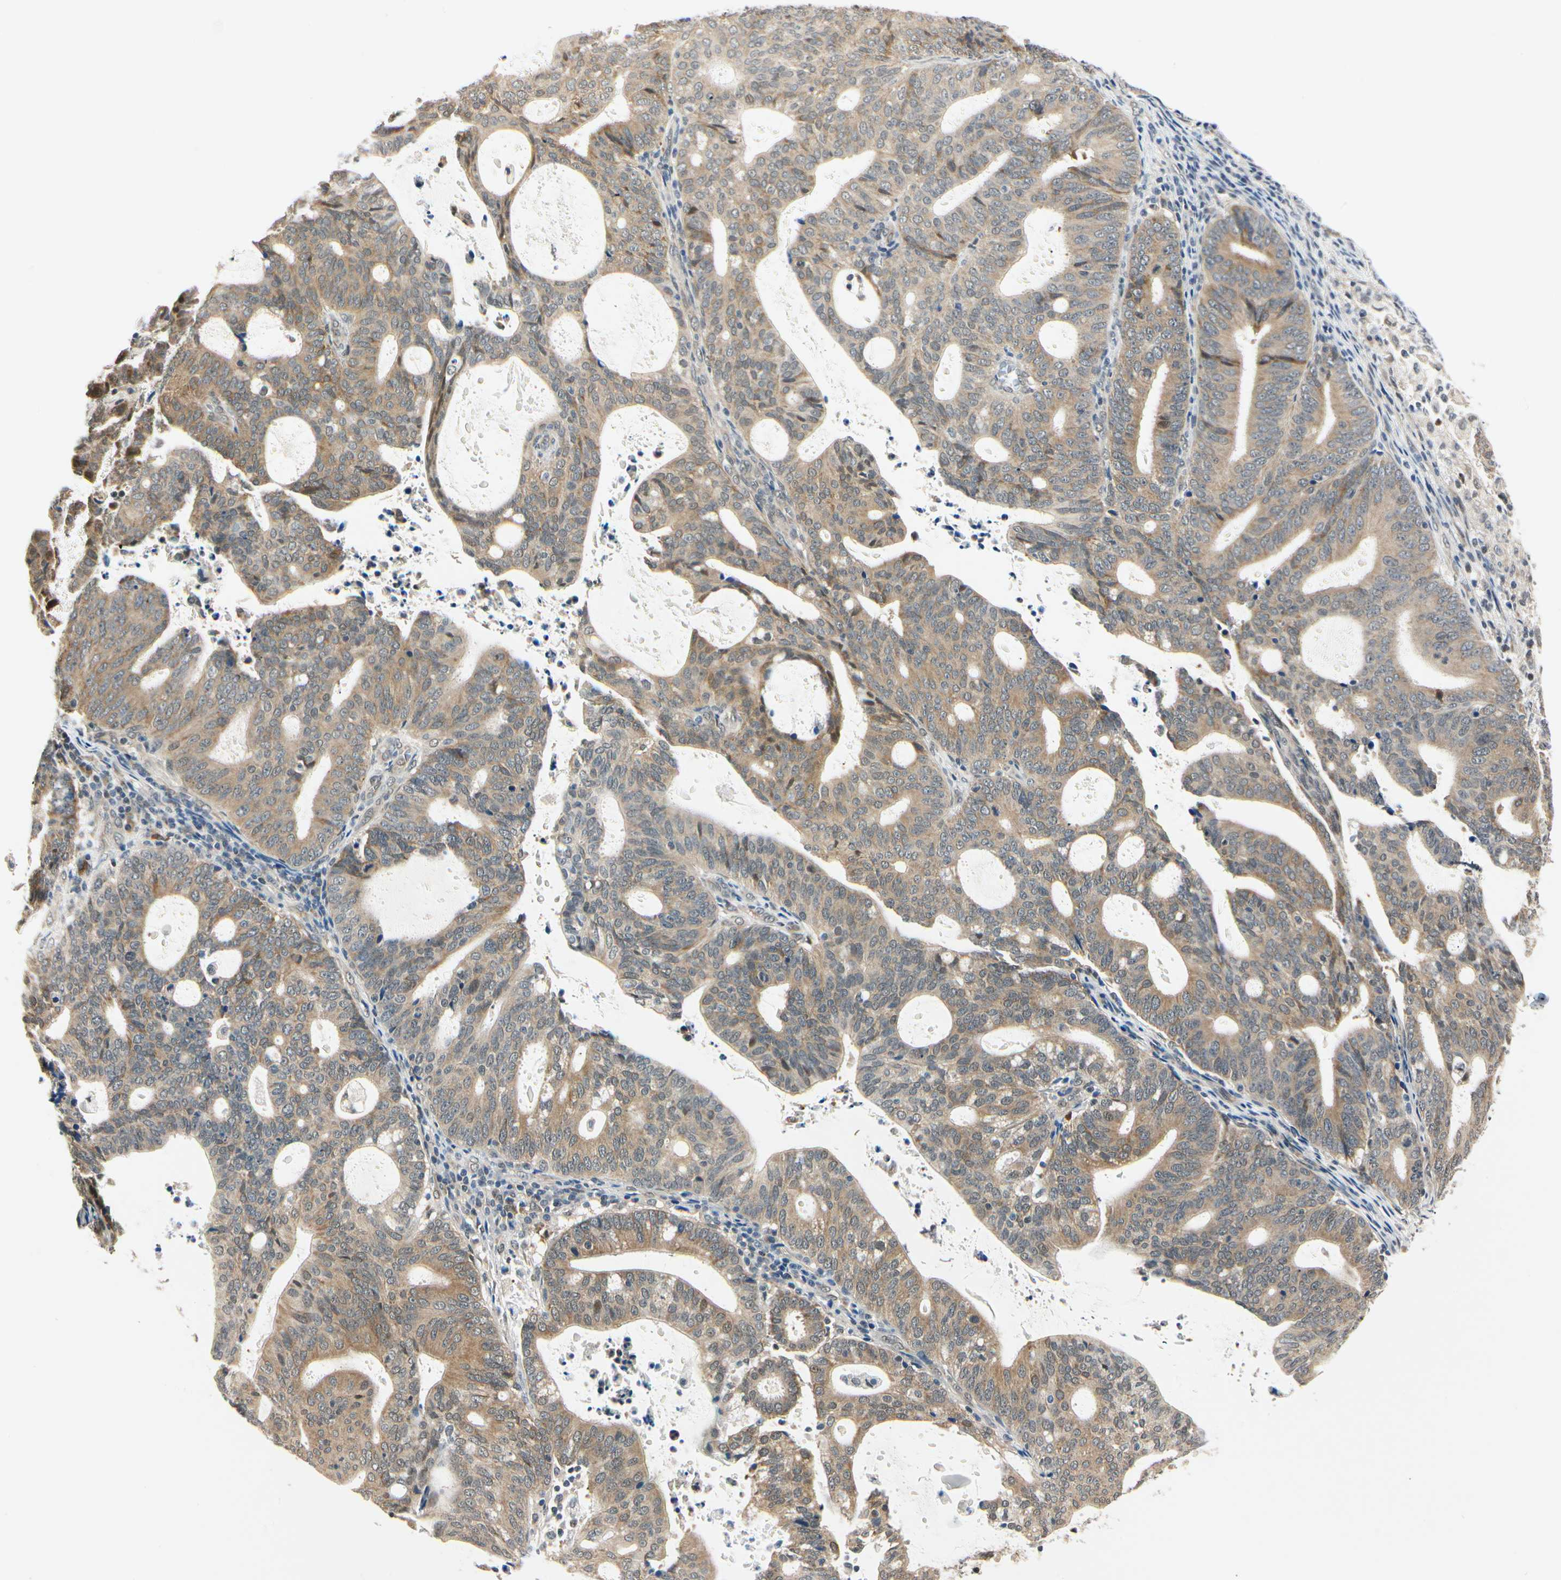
{"staining": {"intensity": "strong", "quantity": ">75%", "location": "cytoplasmic/membranous"}, "tissue": "endometrial cancer", "cell_type": "Tumor cells", "image_type": "cancer", "snomed": [{"axis": "morphology", "description": "Adenocarcinoma, NOS"}, {"axis": "topography", "description": "Uterus"}], "caption": "Immunohistochemical staining of endometrial cancer (adenocarcinoma) shows high levels of strong cytoplasmic/membranous protein staining in approximately >75% of tumor cells.", "gene": "PDK2", "patient": {"sex": "female", "age": 83}}